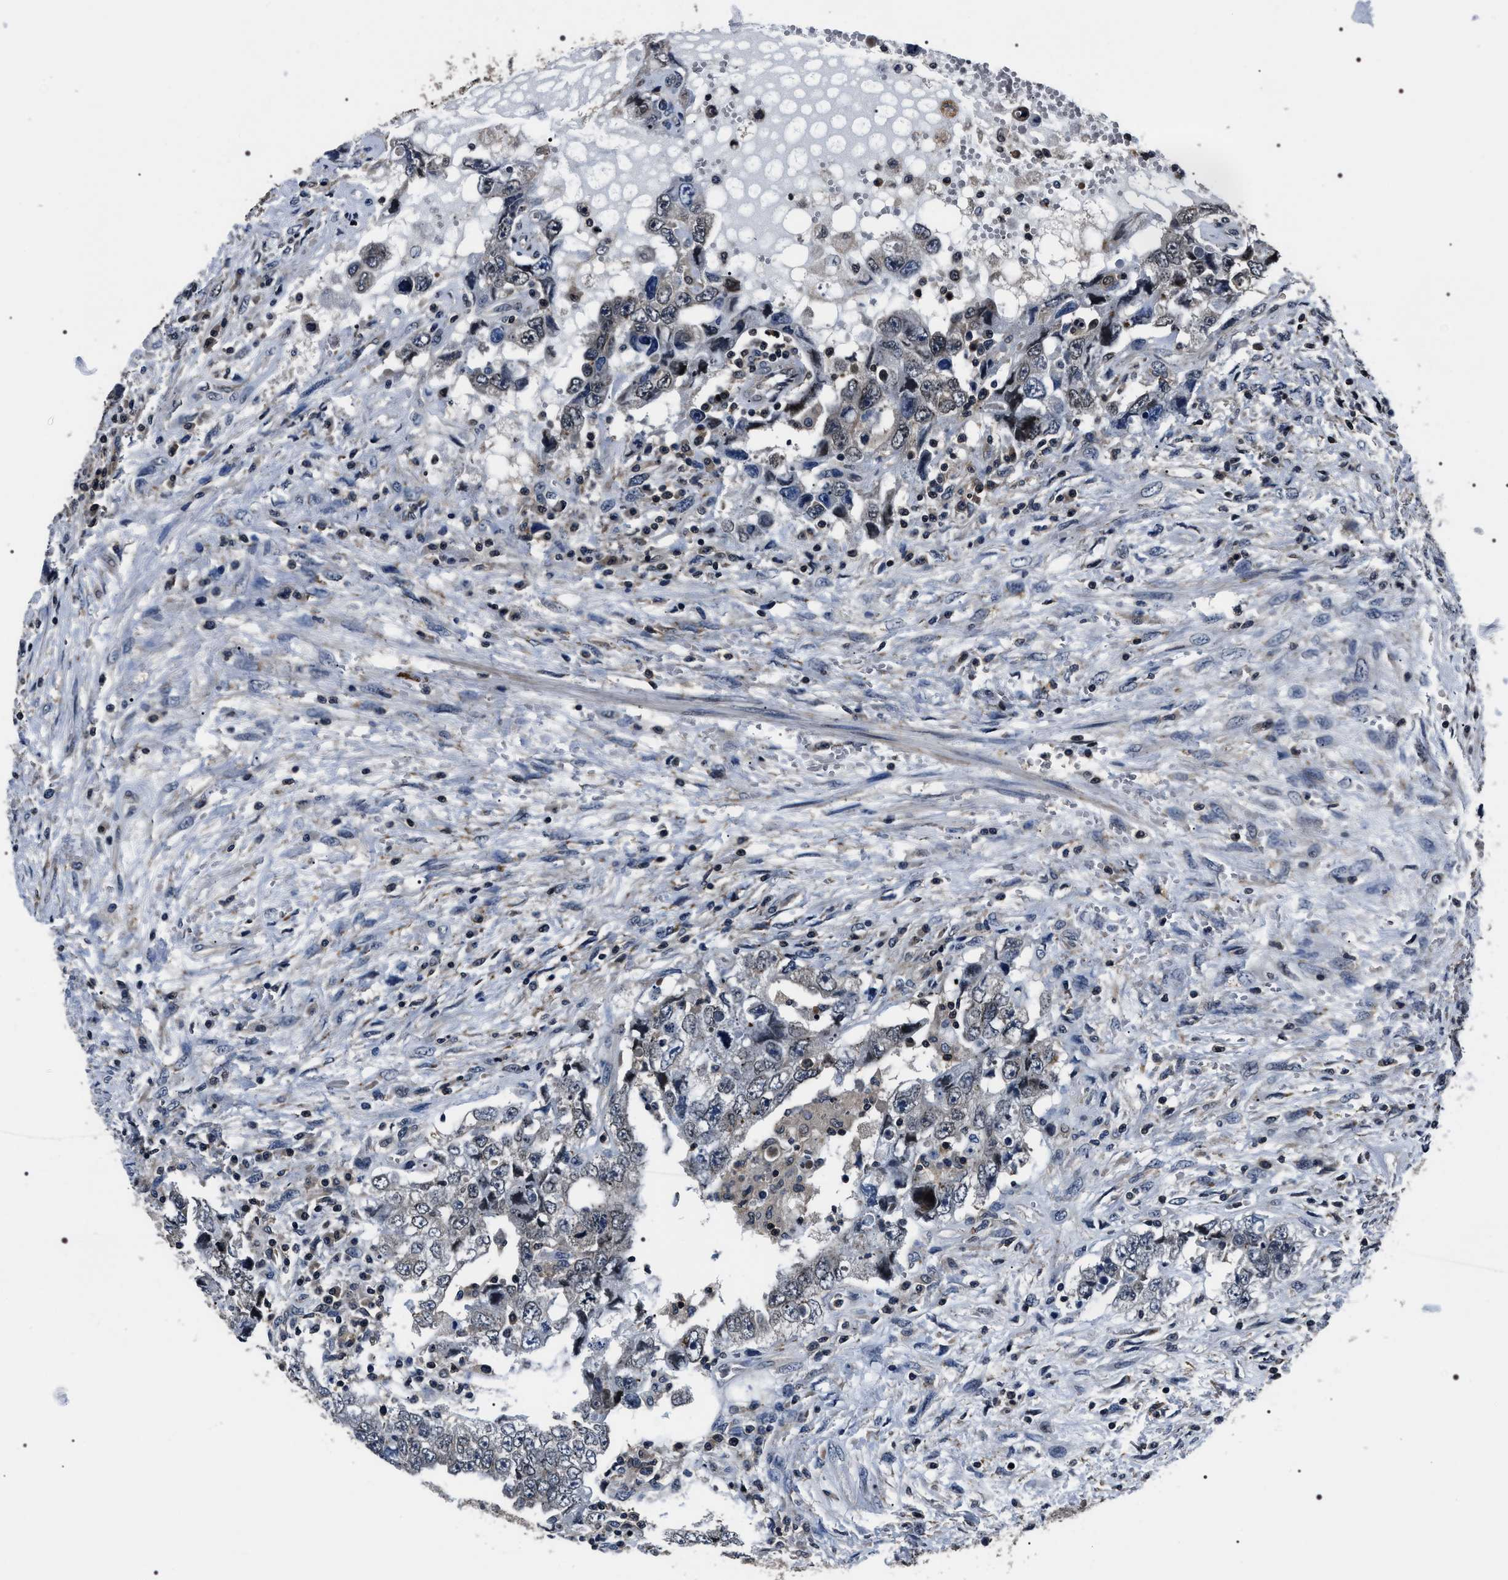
{"staining": {"intensity": "negative", "quantity": "none", "location": "none"}, "tissue": "testis cancer", "cell_type": "Tumor cells", "image_type": "cancer", "snomed": [{"axis": "morphology", "description": "Carcinoma, Embryonal, NOS"}, {"axis": "topography", "description": "Testis"}], "caption": "The immunohistochemistry histopathology image has no significant expression in tumor cells of testis cancer tissue.", "gene": "SIPA1", "patient": {"sex": "male", "age": 26}}